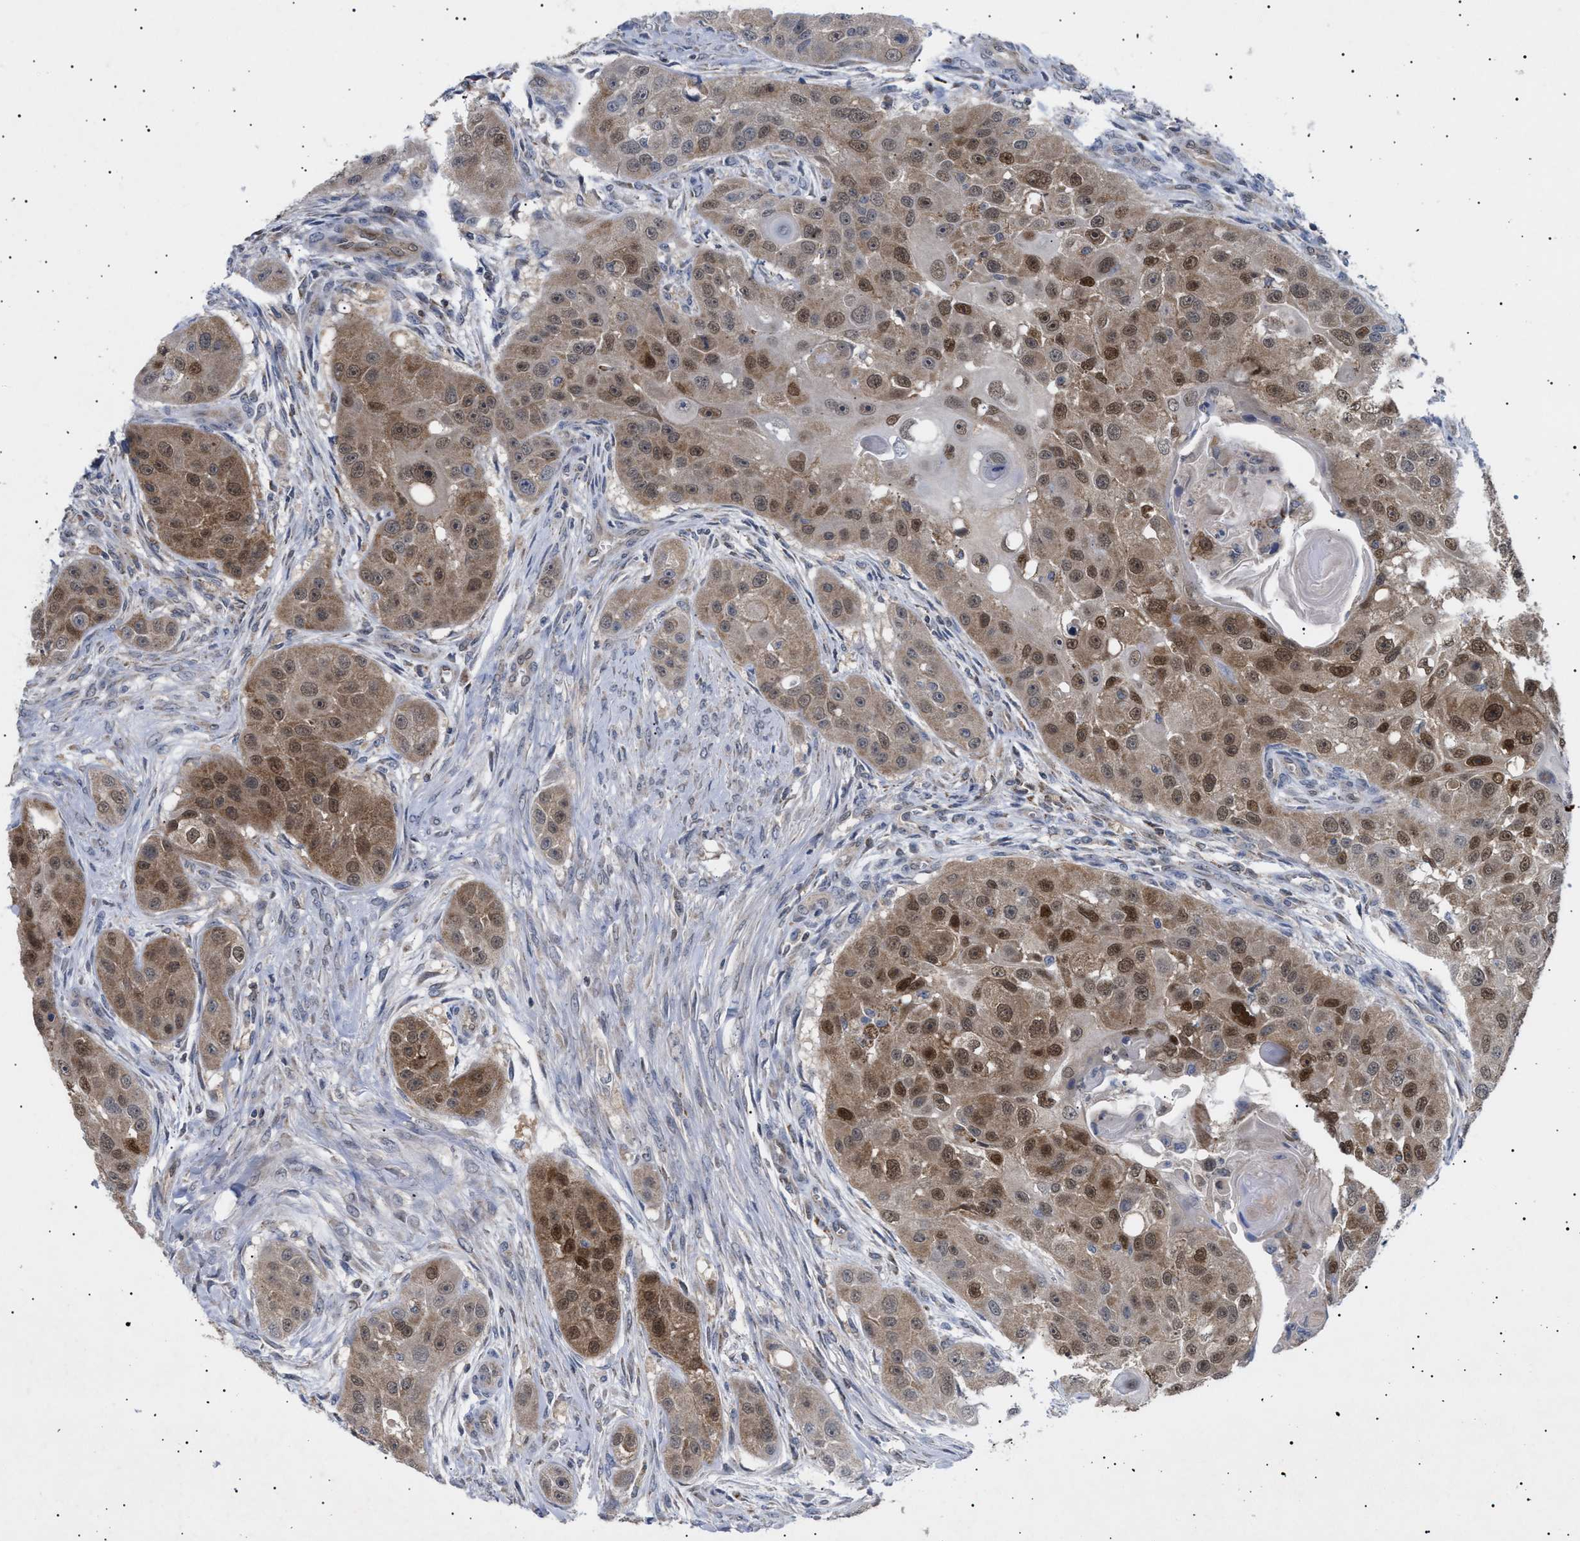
{"staining": {"intensity": "moderate", "quantity": ">75%", "location": "cytoplasmic/membranous,nuclear"}, "tissue": "head and neck cancer", "cell_type": "Tumor cells", "image_type": "cancer", "snomed": [{"axis": "morphology", "description": "Normal tissue, NOS"}, {"axis": "morphology", "description": "Squamous cell carcinoma, NOS"}, {"axis": "topography", "description": "Skeletal muscle"}, {"axis": "topography", "description": "Head-Neck"}], "caption": "Moderate cytoplasmic/membranous and nuclear staining is seen in about >75% of tumor cells in head and neck cancer (squamous cell carcinoma). Nuclei are stained in blue.", "gene": "SIRT5", "patient": {"sex": "male", "age": 51}}